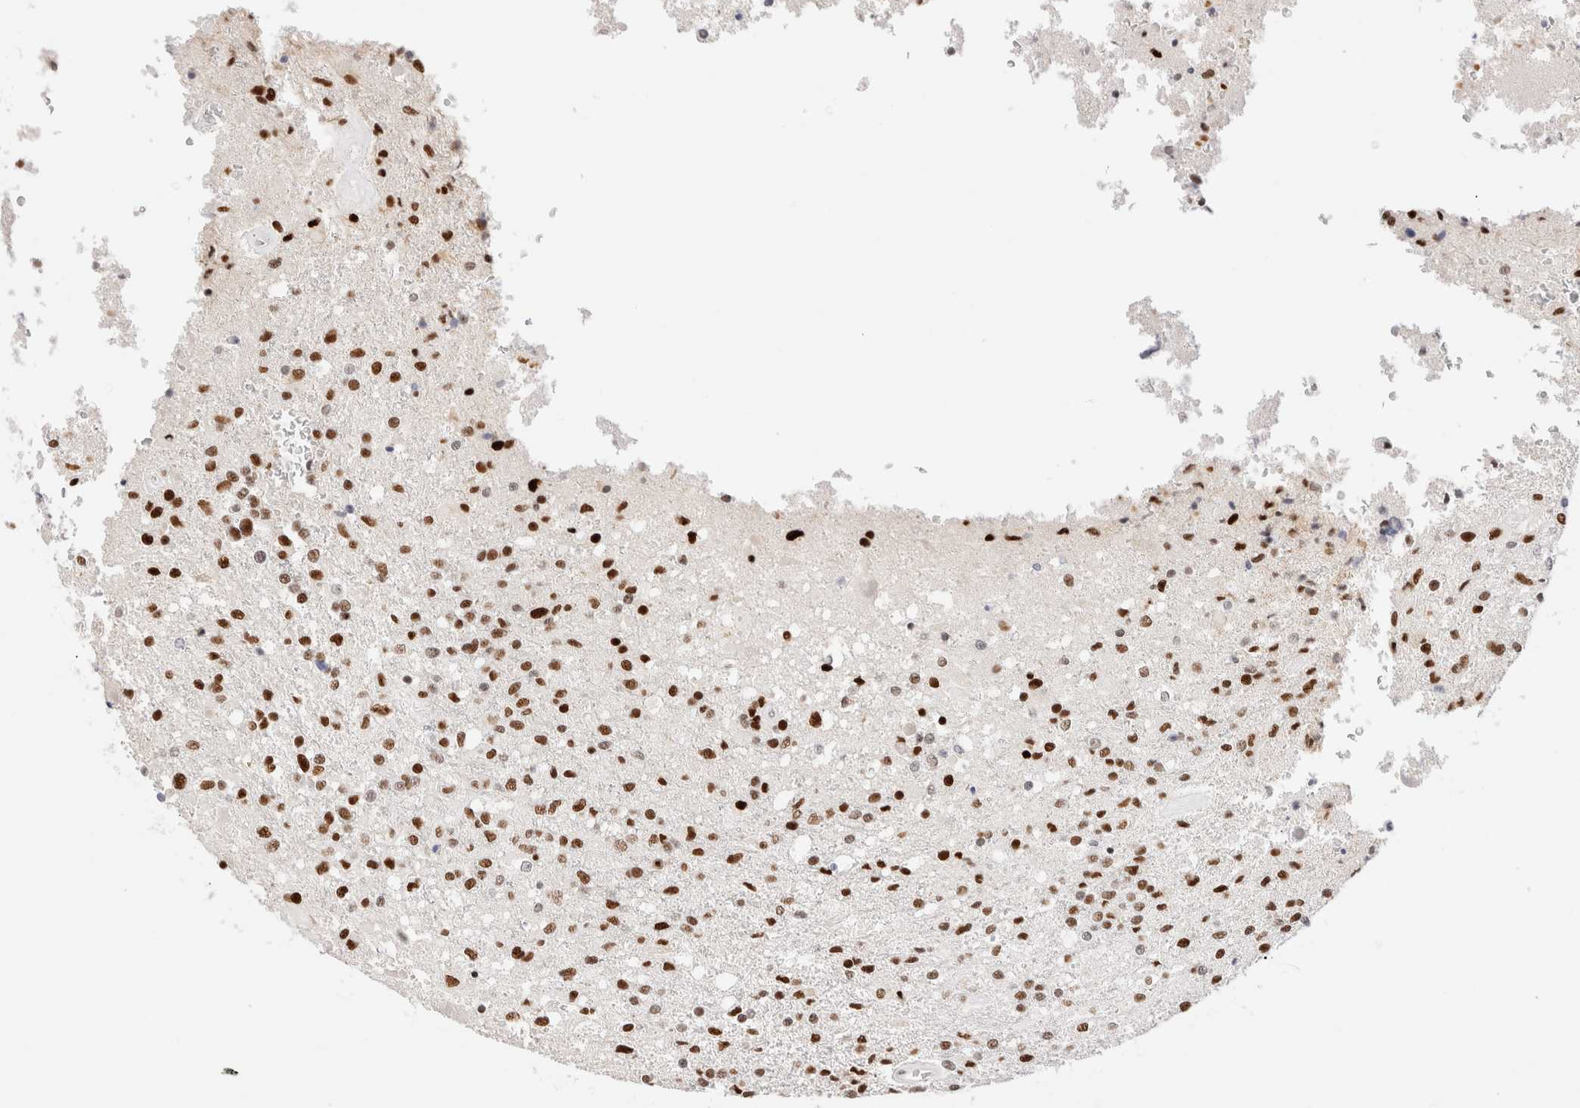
{"staining": {"intensity": "strong", "quantity": ">75%", "location": "nuclear"}, "tissue": "glioma", "cell_type": "Tumor cells", "image_type": "cancer", "snomed": [{"axis": "morphology", "description": "Normal tissue, NOS"}, {"axis": "morphology", "description": "Glioma, malignant, High grade"}, {"axis": "topography", "description": "Cerebral cortex"}], "caption": "Strong nuclear positivity is appreciated in about >75% of tumor cells in glioma.", "gene": "ZNF282", "patient": {"sex": "male", "age": 77}}